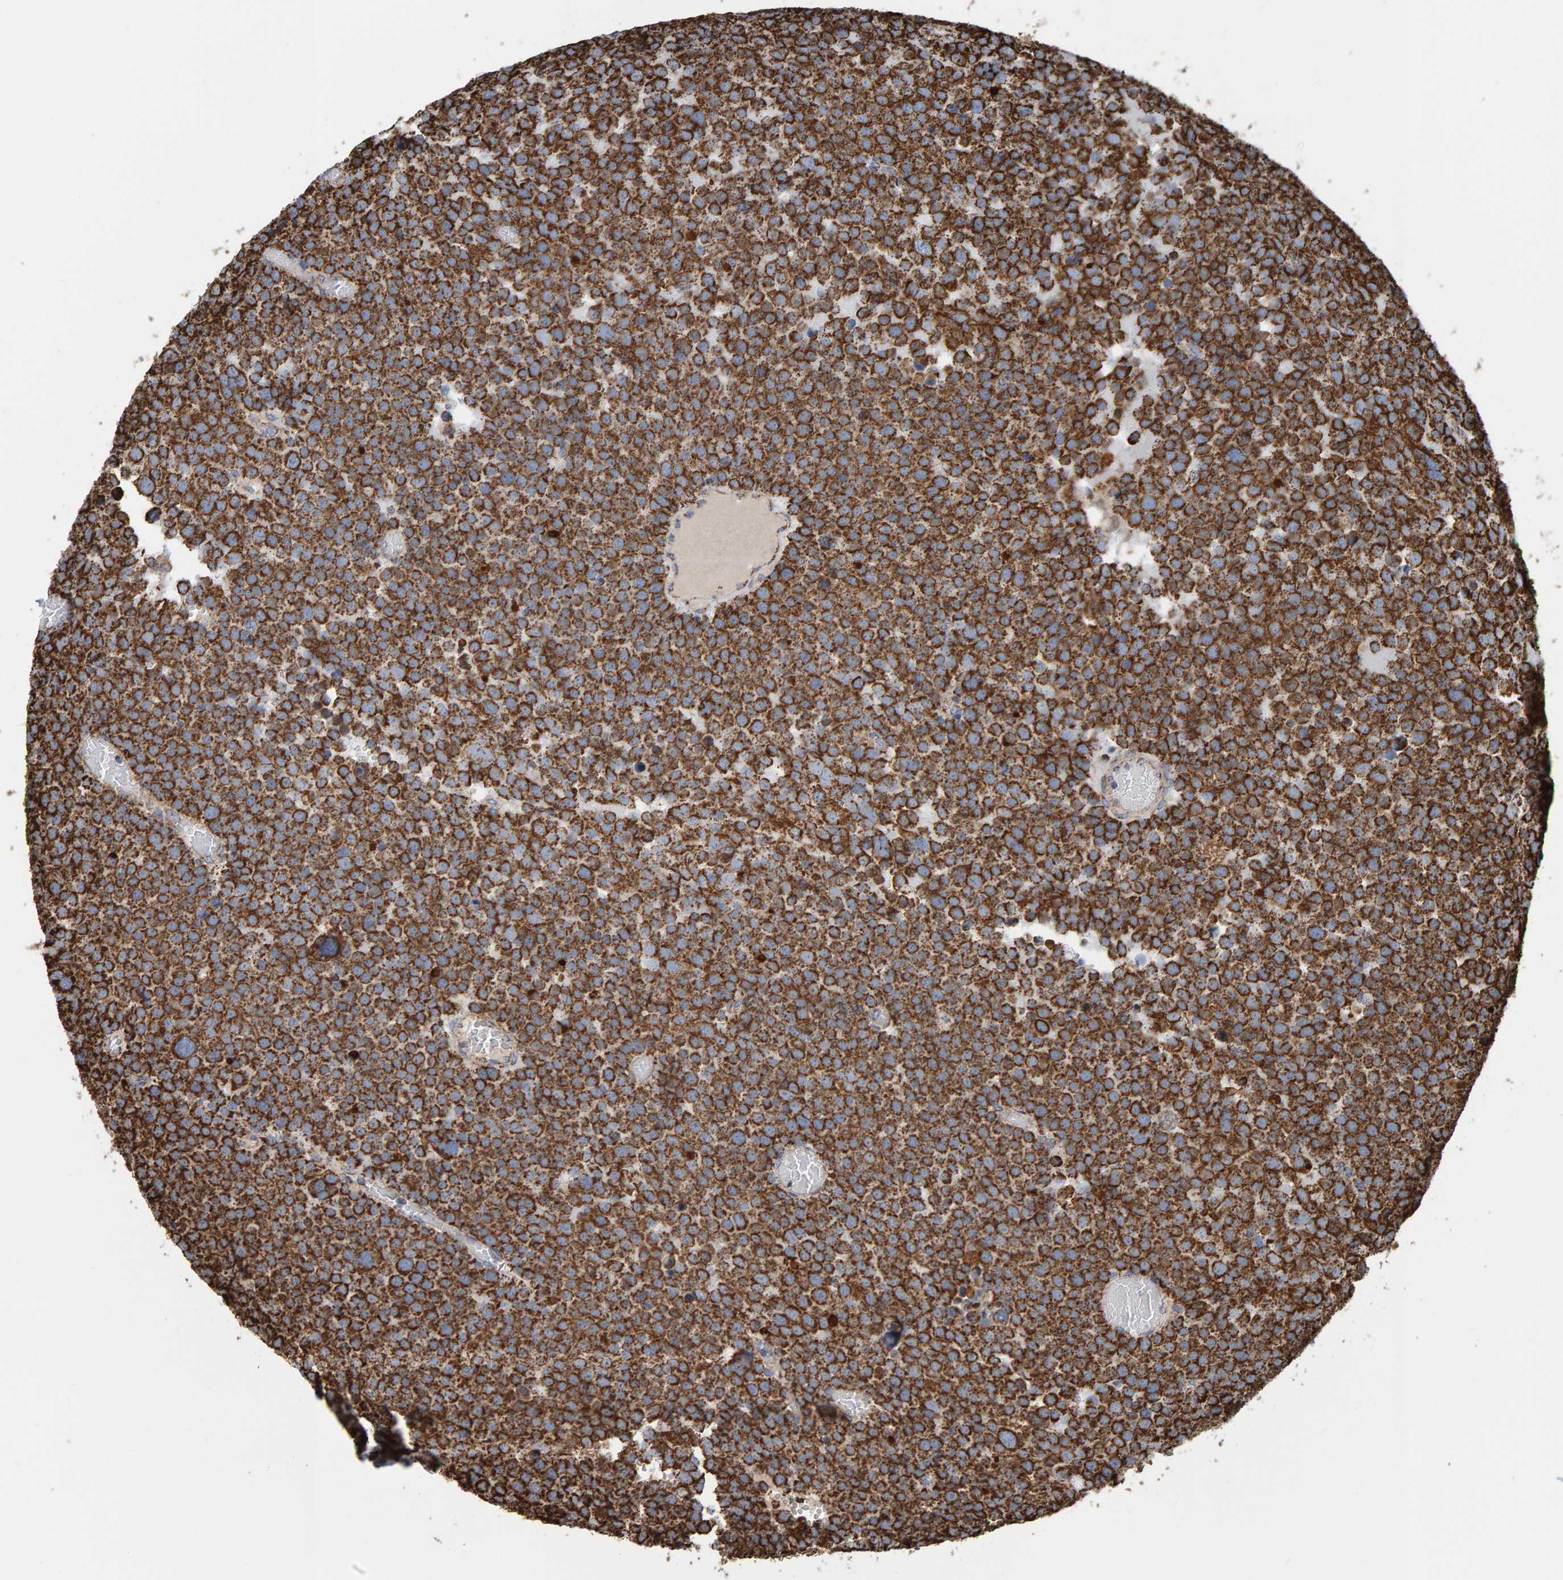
{"staining": {"intensity": "moderate", "quantity": ">75%", "location": "cytoplasmic/membranous"}, "tissue": "testis cancer", "cell_type": "Tumor cells", "image_type": "cancer", "snomed": [{"axis": "morphology", "description": "Seminoma, NOS"}, {"axis": "topography", "description": "Testis"}], "caption": "IHC (DAB) staining of human testis cancer shows moderate cytoplasmic/membranous protein staining in about >75% of tumor cells. (brown staining indicates protein expression, while blue staining denotes nuclei).", "gene": "MRPL45", "patient": {"sex": "male", "age": 71}}